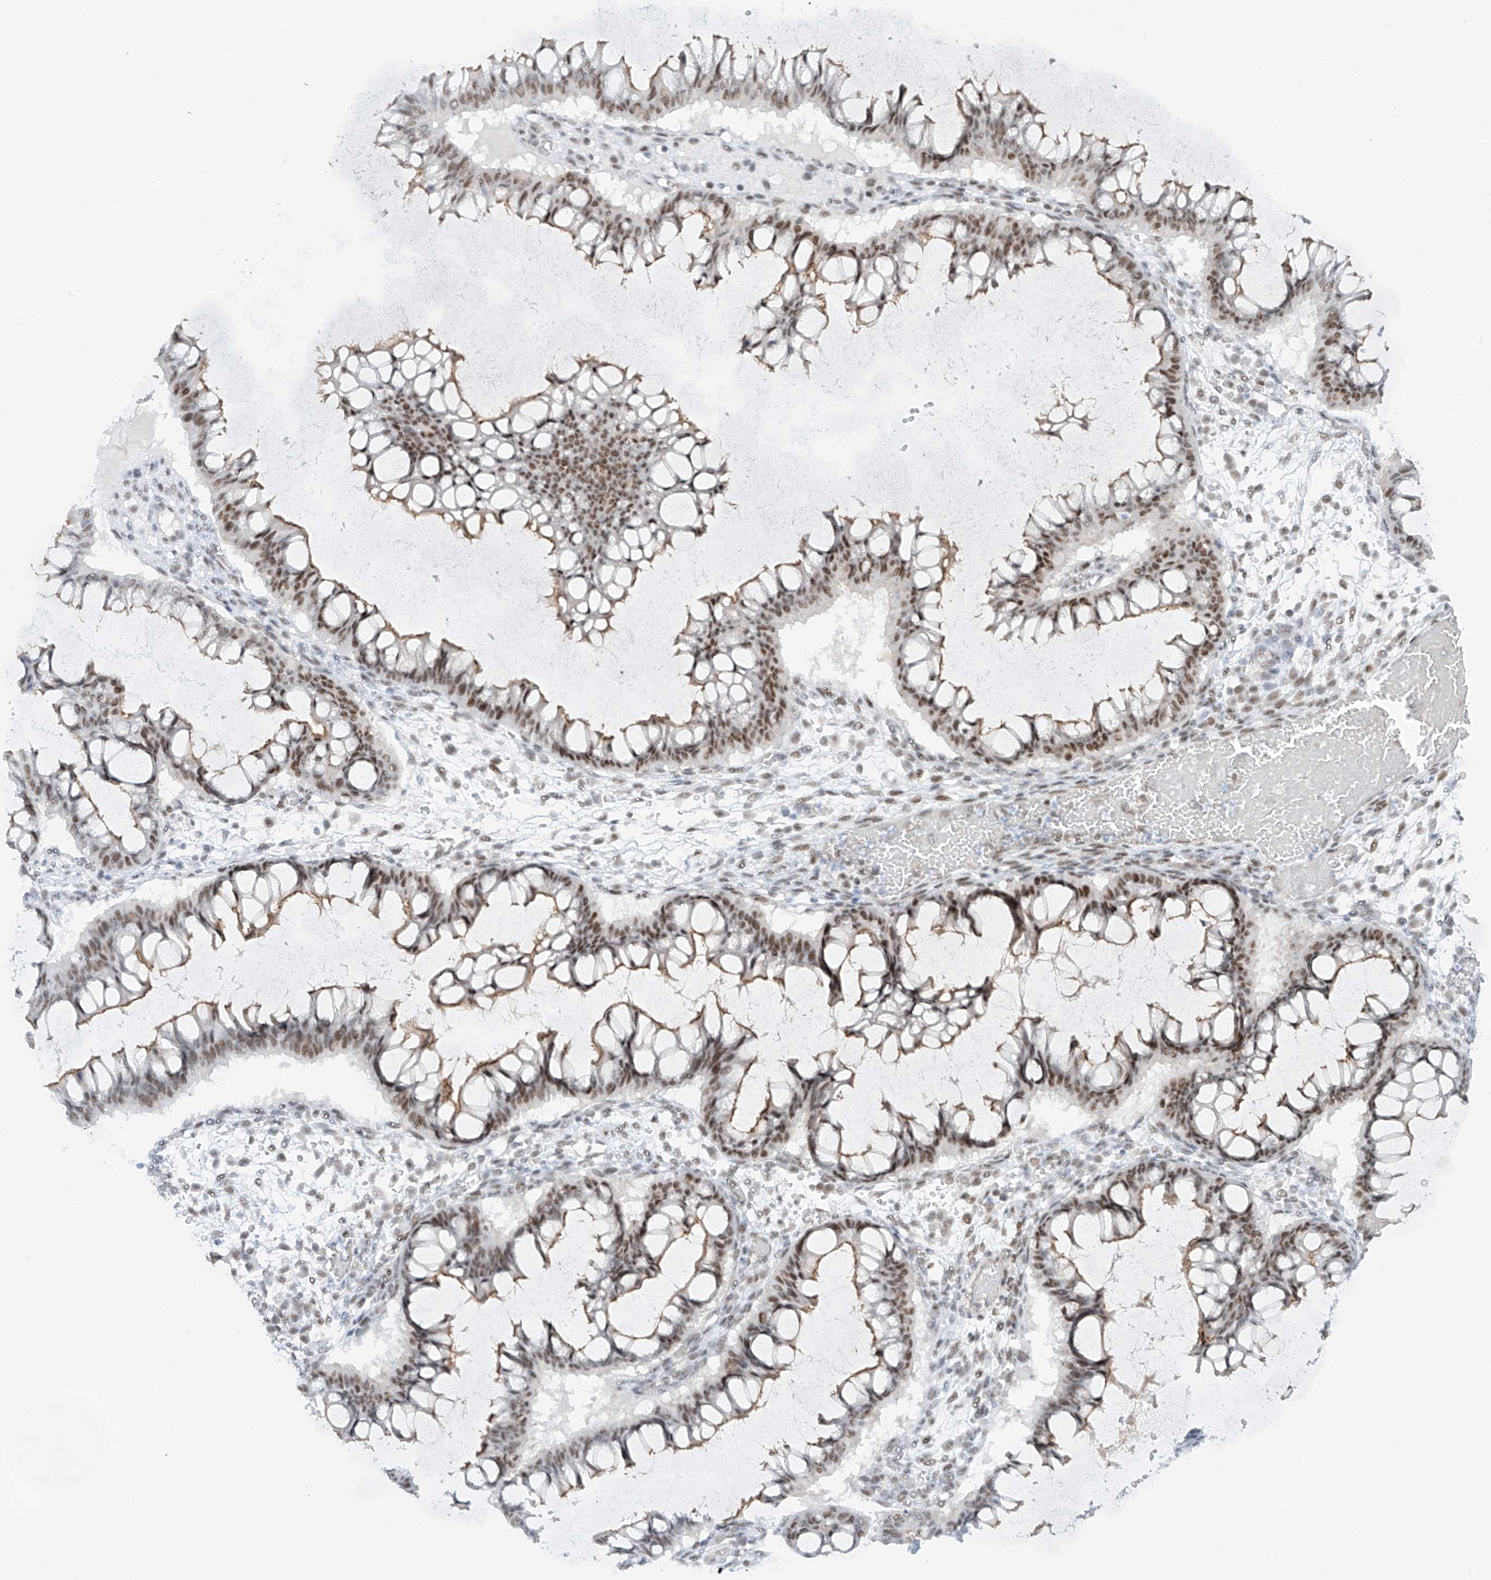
{"staining": {"intensity": "moderate", "quantity": "25%-75%", "location": "cytoplasmic/membranous,nuclear"}, "tissue": "ovarian cancer", "cell_type": "Tumor cells", "image_type": "cancer", "snomed": [{"axis": "morphology", "description": "Cystadenocarcinoma, mucinous, NOS"}, {"axis": "topography", "description": "Ovary"}], "caption": "Ovarian mucinous cystadenocarcinoma stained with a protein marker exhibits moderate staining in tumor cells.", "gene": "POGK", "patient": {"sex": "female", "age": 73}}